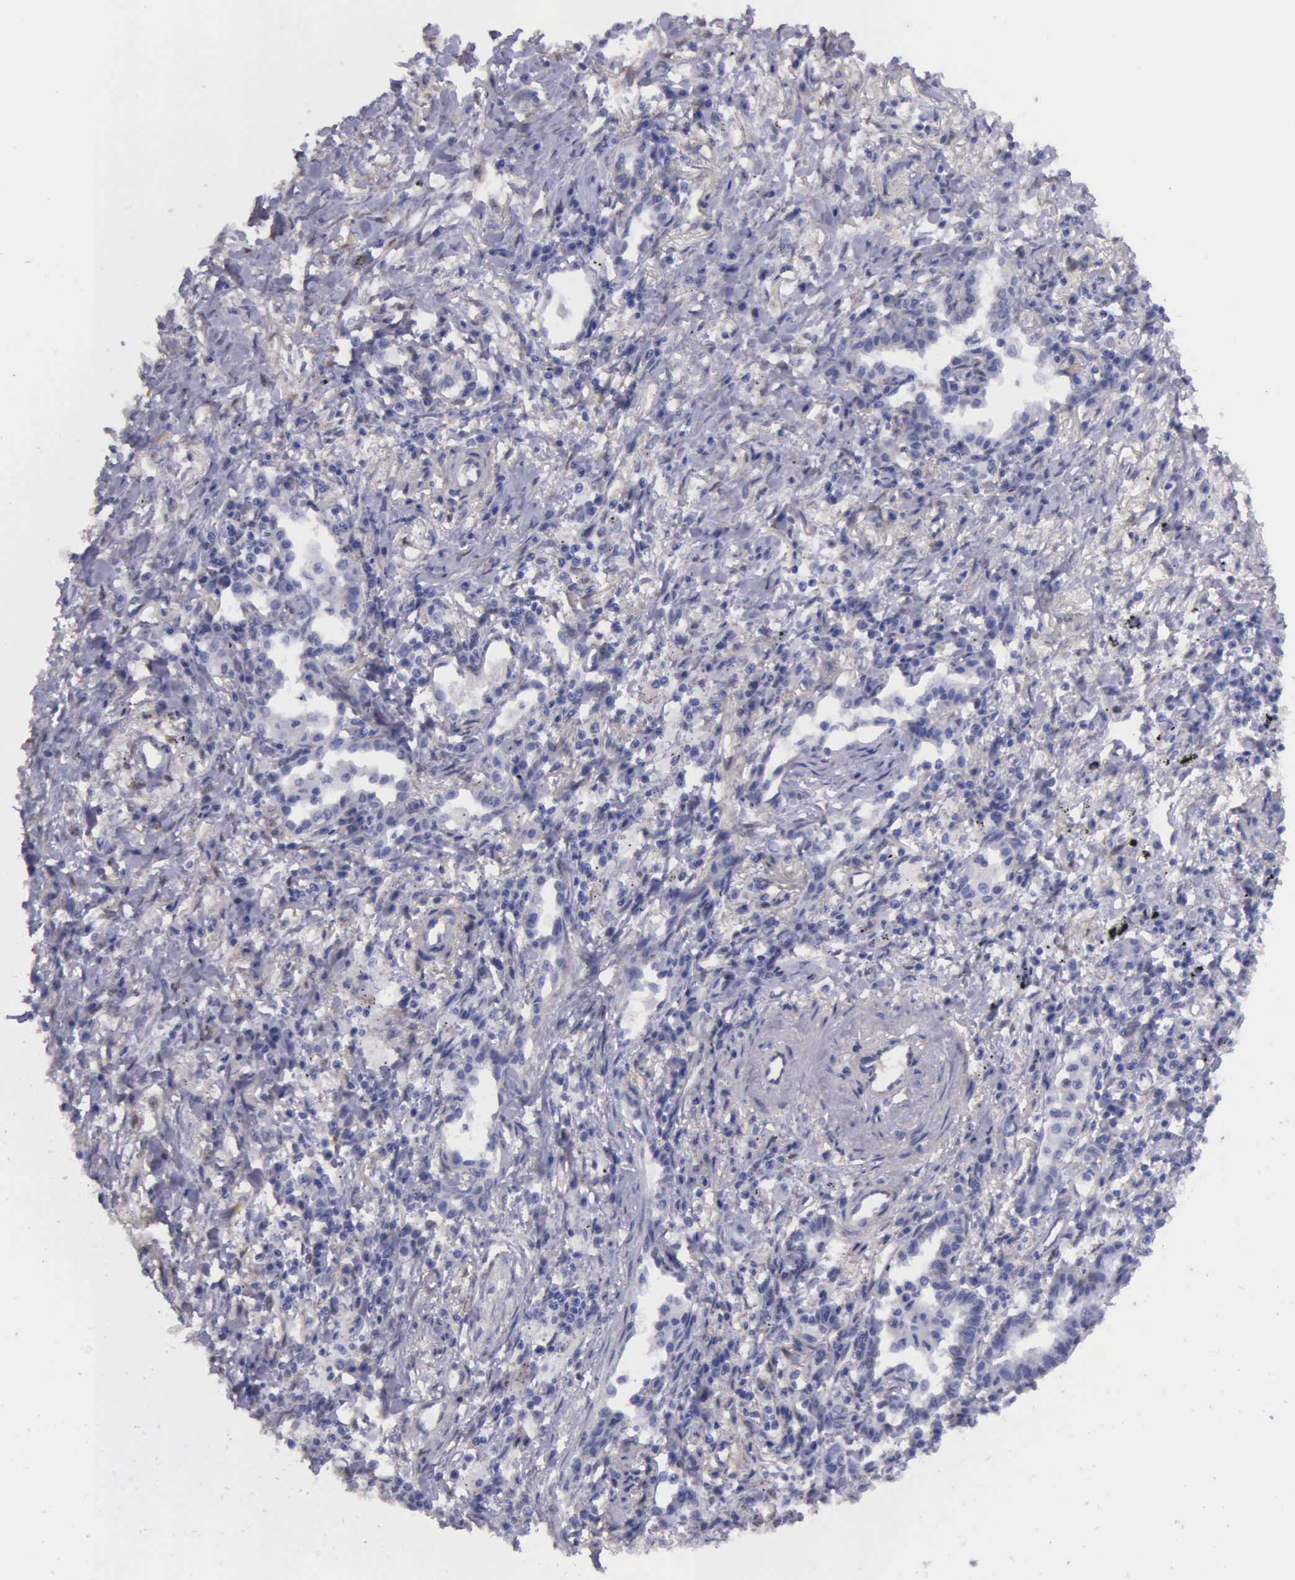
{"staining": {"intensity": "negative", "quantity": "none", "location": "none"}, "tissue": "lung cancer", "cell_type": "Tumor cells", "image_type": "cancer", "snomed": [{"axis": "morphology", "description": "Adenocarcinoma, NOS"}, {"axis": "topography", "description": "Lung"}], "caption": "Immunohistochemical staining of lung cancer reveals no significant expression in tumor cells. (DAB immunohistochemistry visualized using brightfield microscopy, high magnification).", "gene": "GSTT2", "patient": {"sex": "male", "age": 60}}